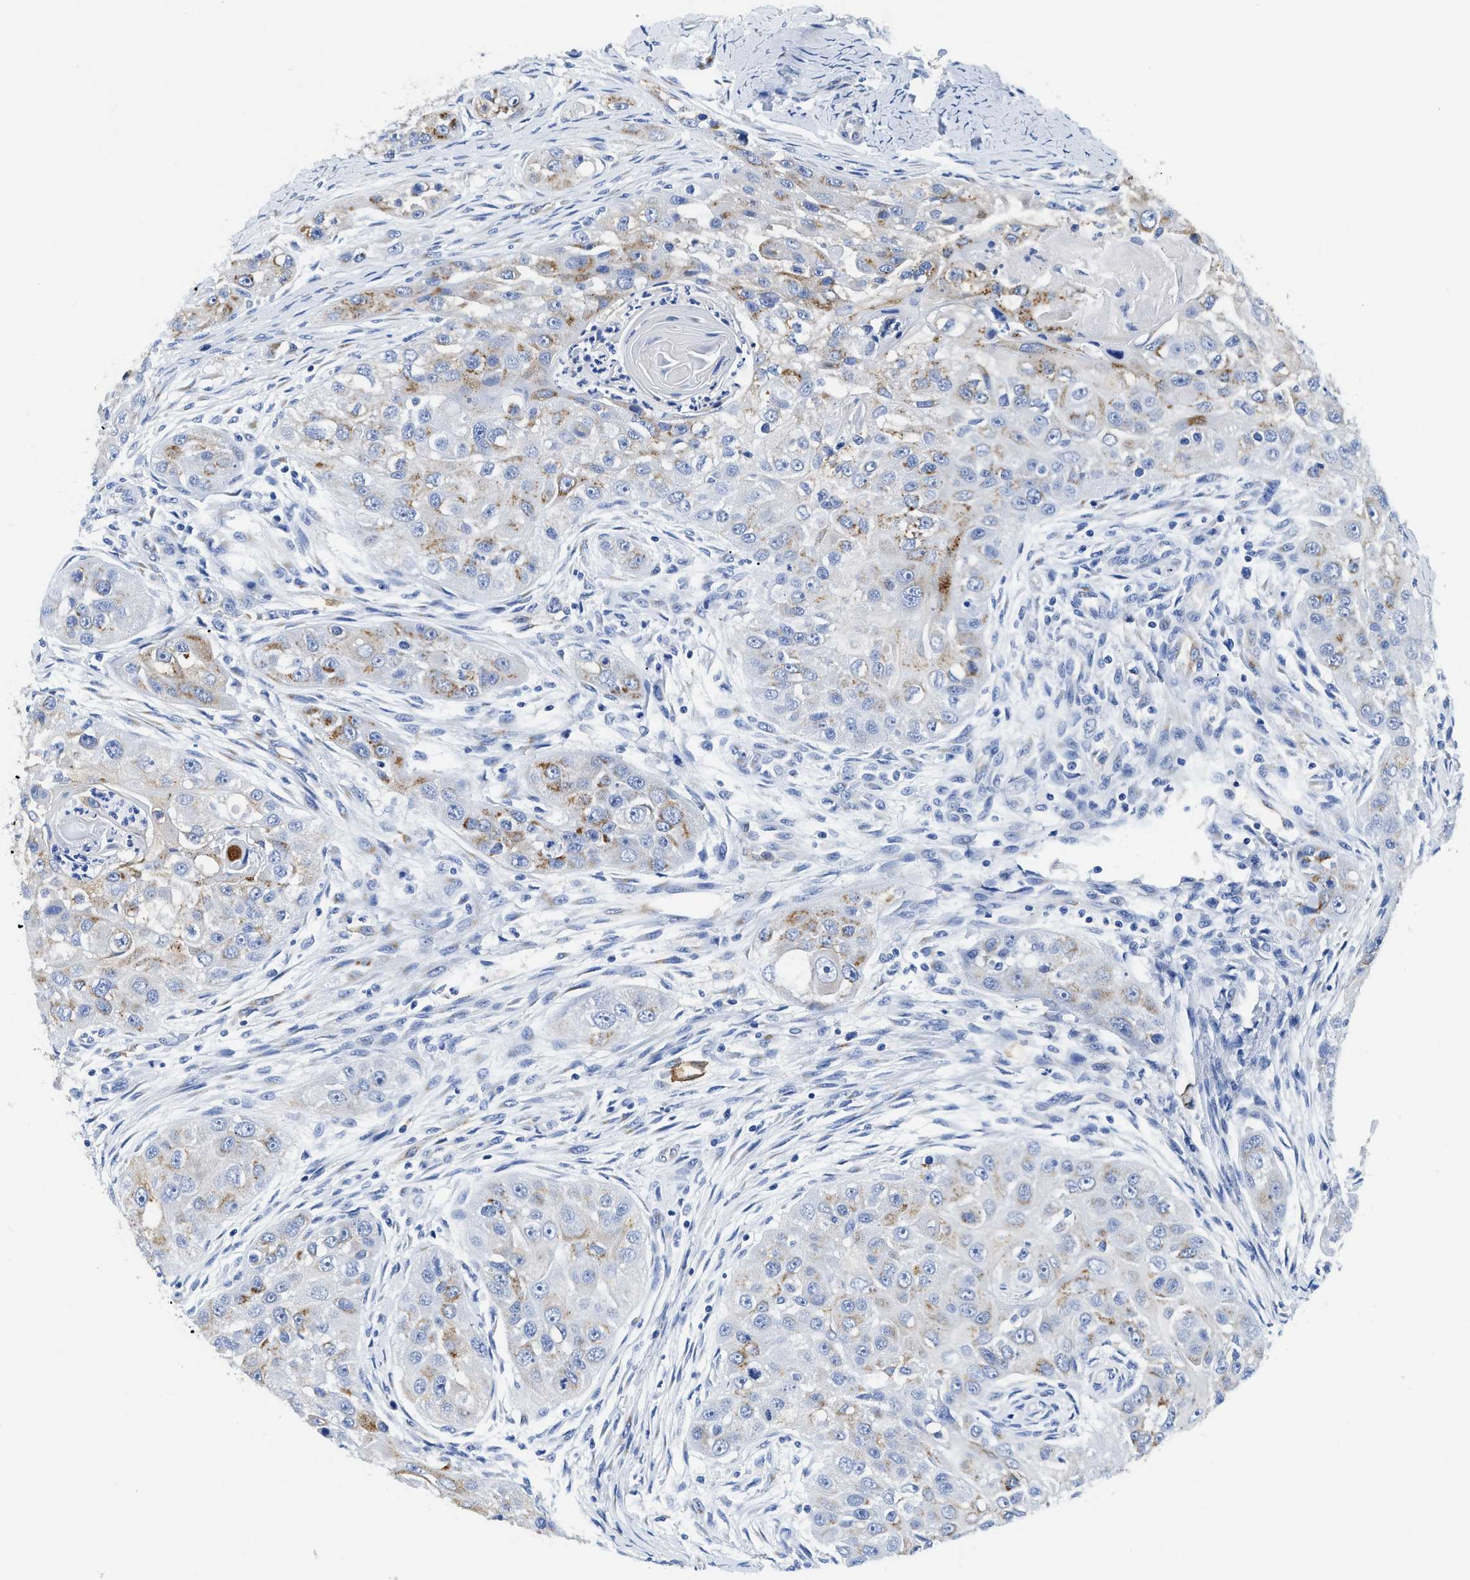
{"staining": {"intensity": "moderate", "quantity": "<25%", "location": "cytoplasmic/membranous"}, "tissue": "head and neck cancer", "cell_type": "Tumor cells", "image_type": "cancer", "snomed": [{"axis": "morphology", "description": "Normal tissue, NOS"}, {"axis": "morphology", "description": "Squamous cell carcinoma, NOS"}, {"axis": "topography", "description": "Skeletal muscle"}, {"axis": "topography", "description": "Head-Neck"}], "caption": "Brown immunohistochemical staining in head and neck squamous cell carcinoma exhibits moderate cytoplasmic/membranous positivity in about <25% of tumor cells. The staining was performed using DAB (3,3'-diaminobenzidine) to visualize the protein expression in brown, while the nuclei were stained in blue with hematoxylin (Magnification: 20x).", "gene": "TVP23B", "patient": {"sex": "male", "age": 51}}